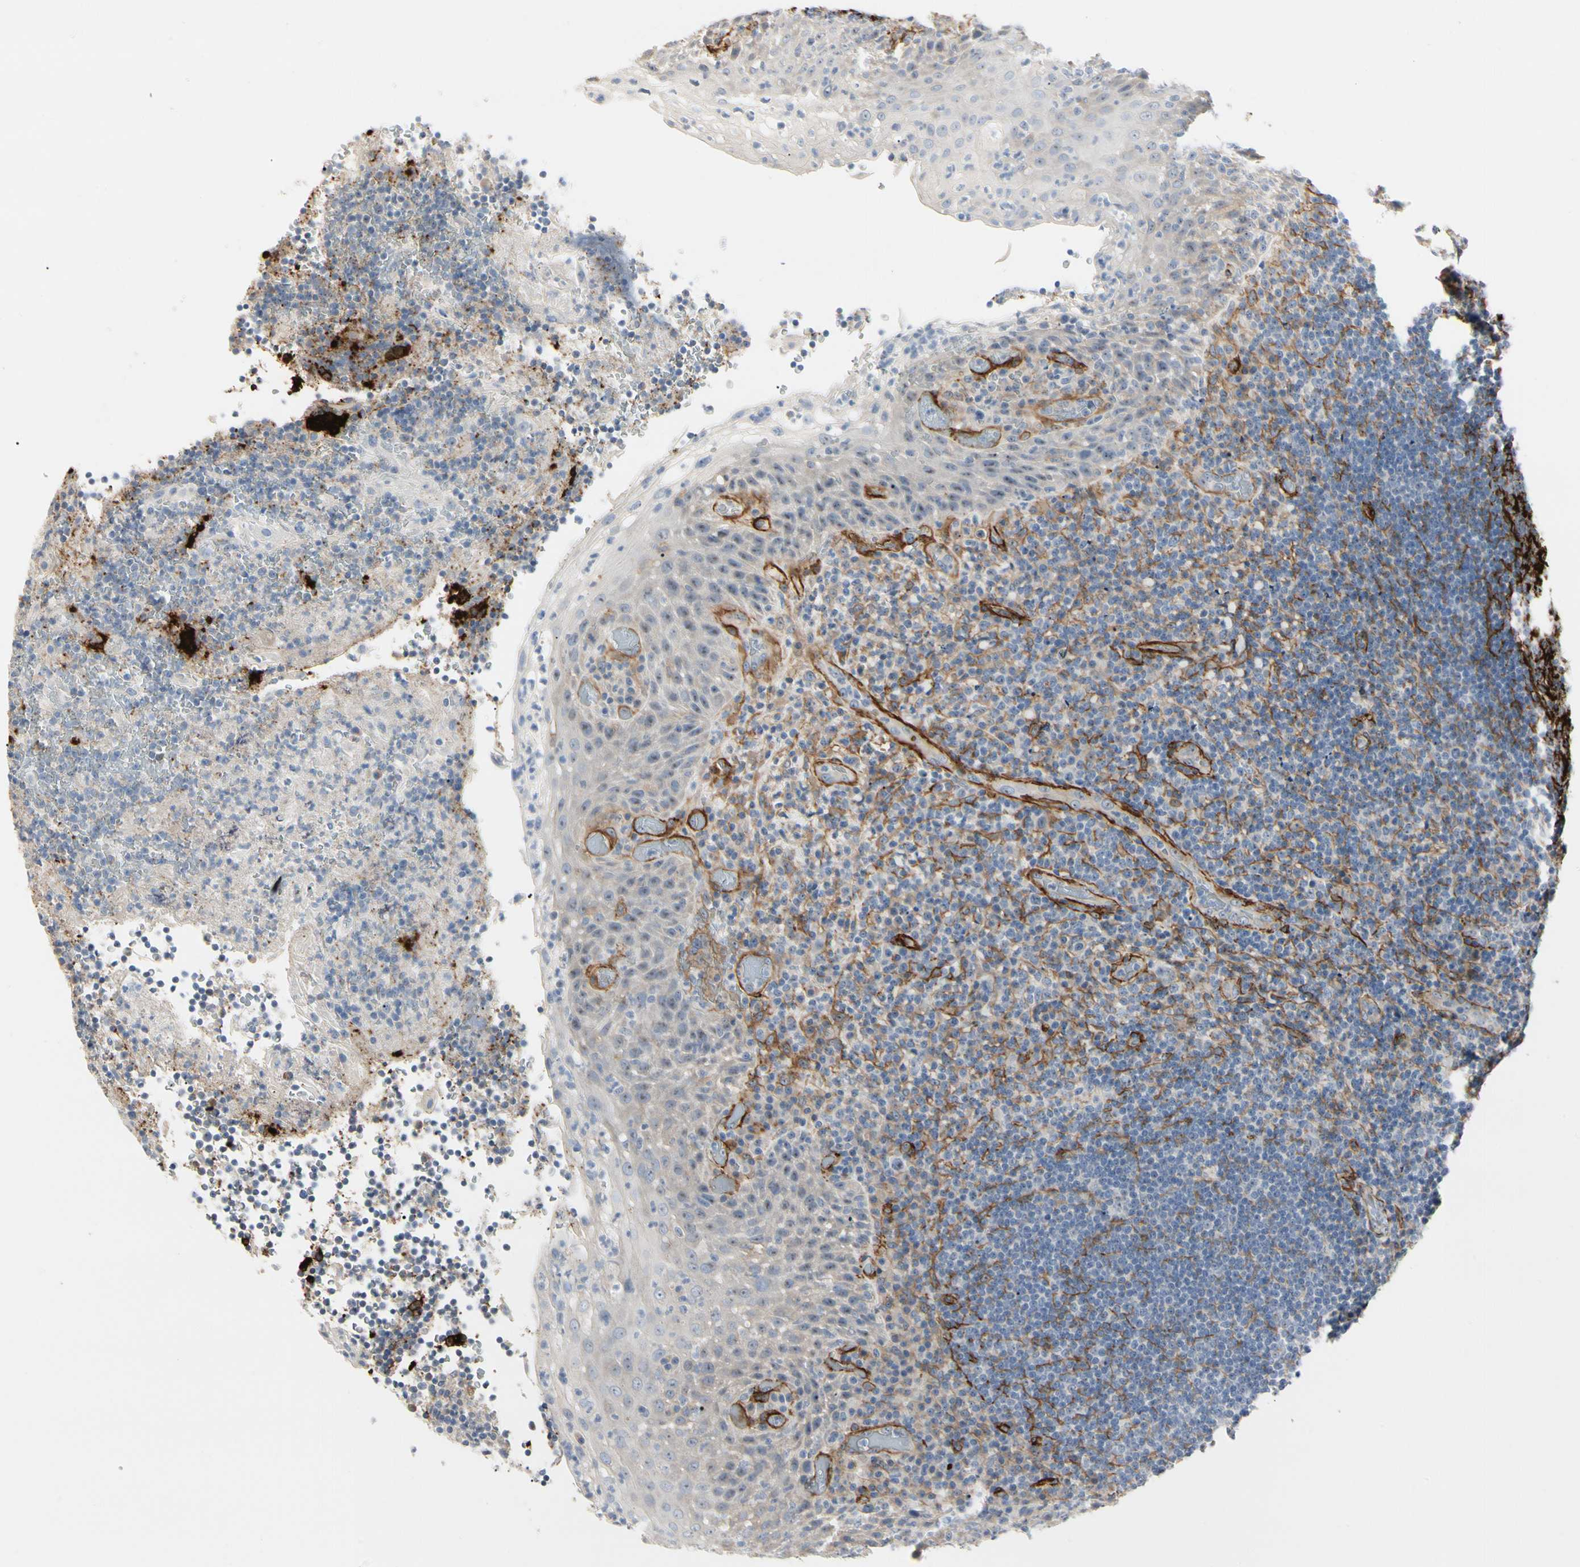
{"staining": {"intensity": "negative", "quantity": "none", "location": "none"}, "tissue": "lymphoma", "cell_type": "Tumor cells", "image_type": "cancer", "snomed": [{"axis": "morphology", "description": "Malignant lymphoma, non-Hodgkin's type, High grade"}, {"axis": "topography", "description": "Tonsil"}], "caption": "IHC of lymphoma demonstrates no staining in tumor cells. (DAB immunohistochemistry, high magnification).", "gene": "GGT5", "patient": {"sex": "female", "age": 36}}